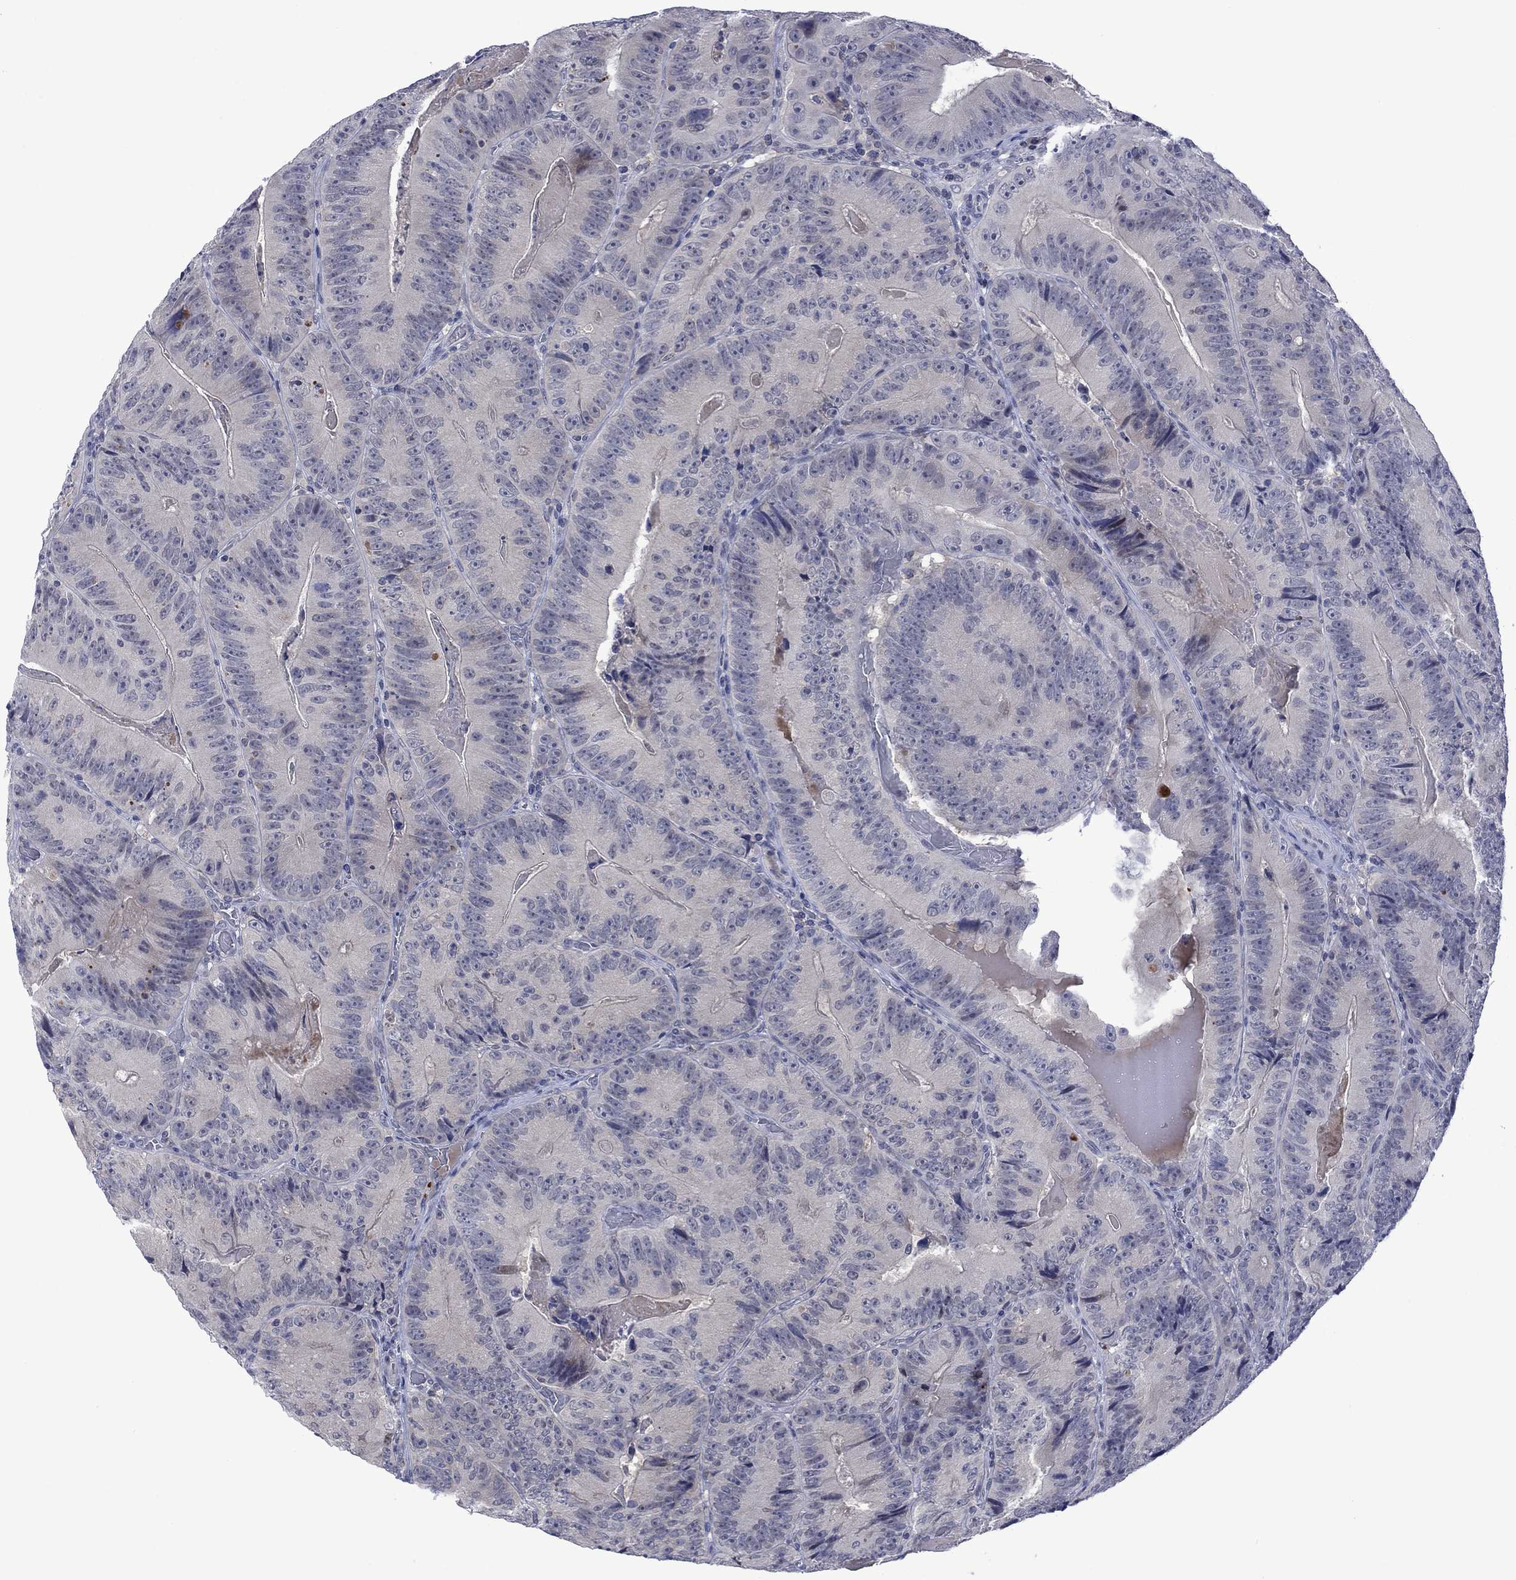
{"staining": {"intensity": "negative", "quantity": "none", "location": "none"}, "tissue": "colorectal cancer", "cell_type": "Tumor cells", "image_type": "cancer", "snomed": [{"axis": "morphology", "description": "Adenocarcinoma, NOS"}, {"axis": "topography", "description": "Colon"}], "caption": "Tumor cells show no significant staining in colorectal adenocarcinoma.", "gene": "AGL", "patient": {"sex": "female", "age": 86}}